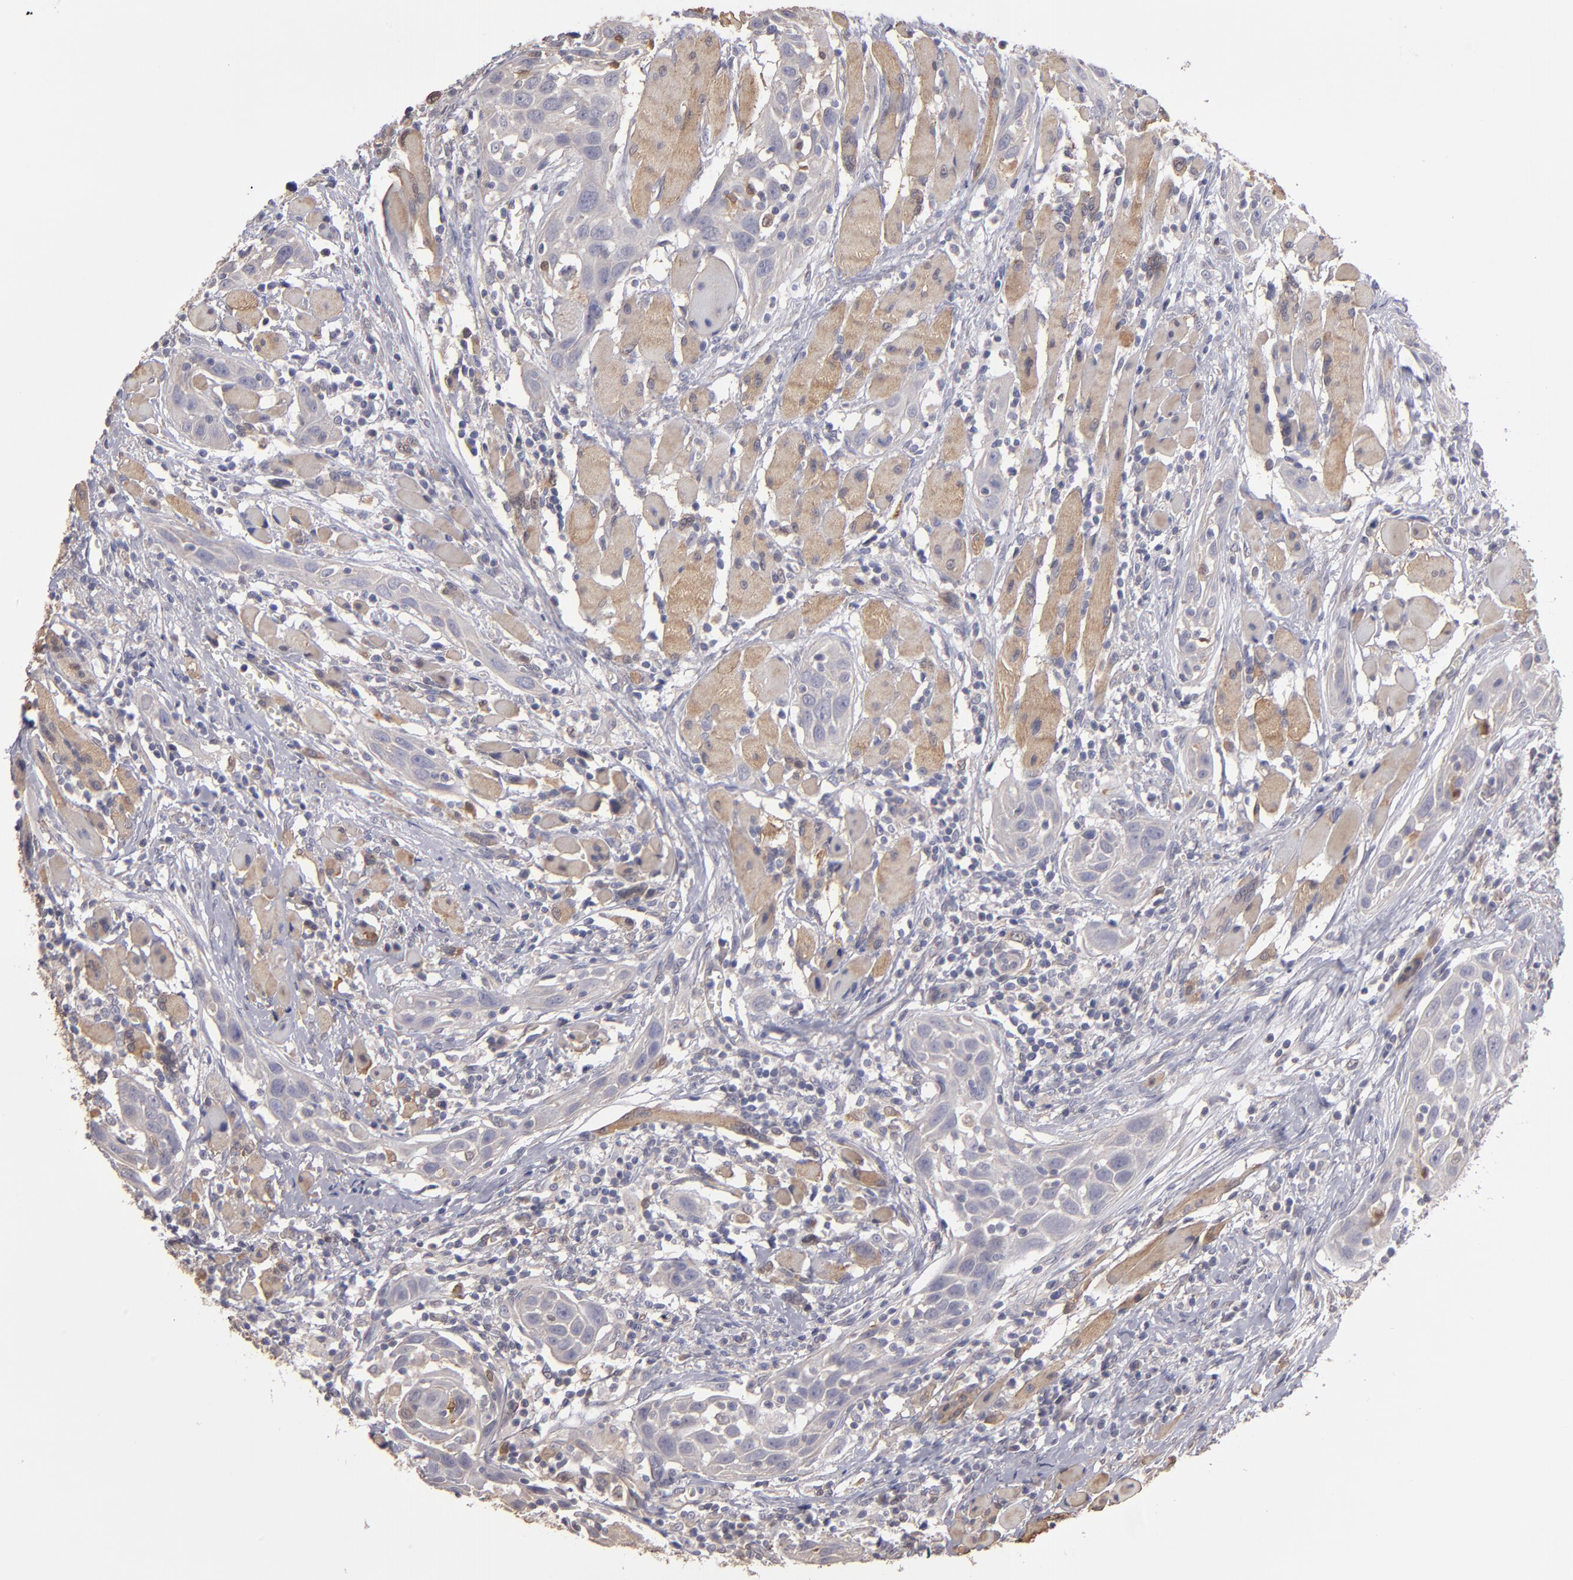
{"staining": {"intensity": "weak", "quantity": ">75%", "location": "cytoplasmic/membranous"}, "tissue": "head and neck cancer", "cell_type": "Tumor cells", "image_type": "cancer", "snomed": [{"axis": "morphology", "description": "Squamous cell carcinoma, NOS"}, {"axis": "topography", "description": "Oral tissue"}, {"axis": "topography", "description": "Head-Neck"}], "caption": "High-power microscopy captured an IHC image of head and neck squamous cell carcinoma, revealing weak cytoplasmic/membranous staining in about >75% of tumor cells. Nuclei are stained in blue.", "gene": "NDRG2", "patient": {"sex": "female", "age": 50}}